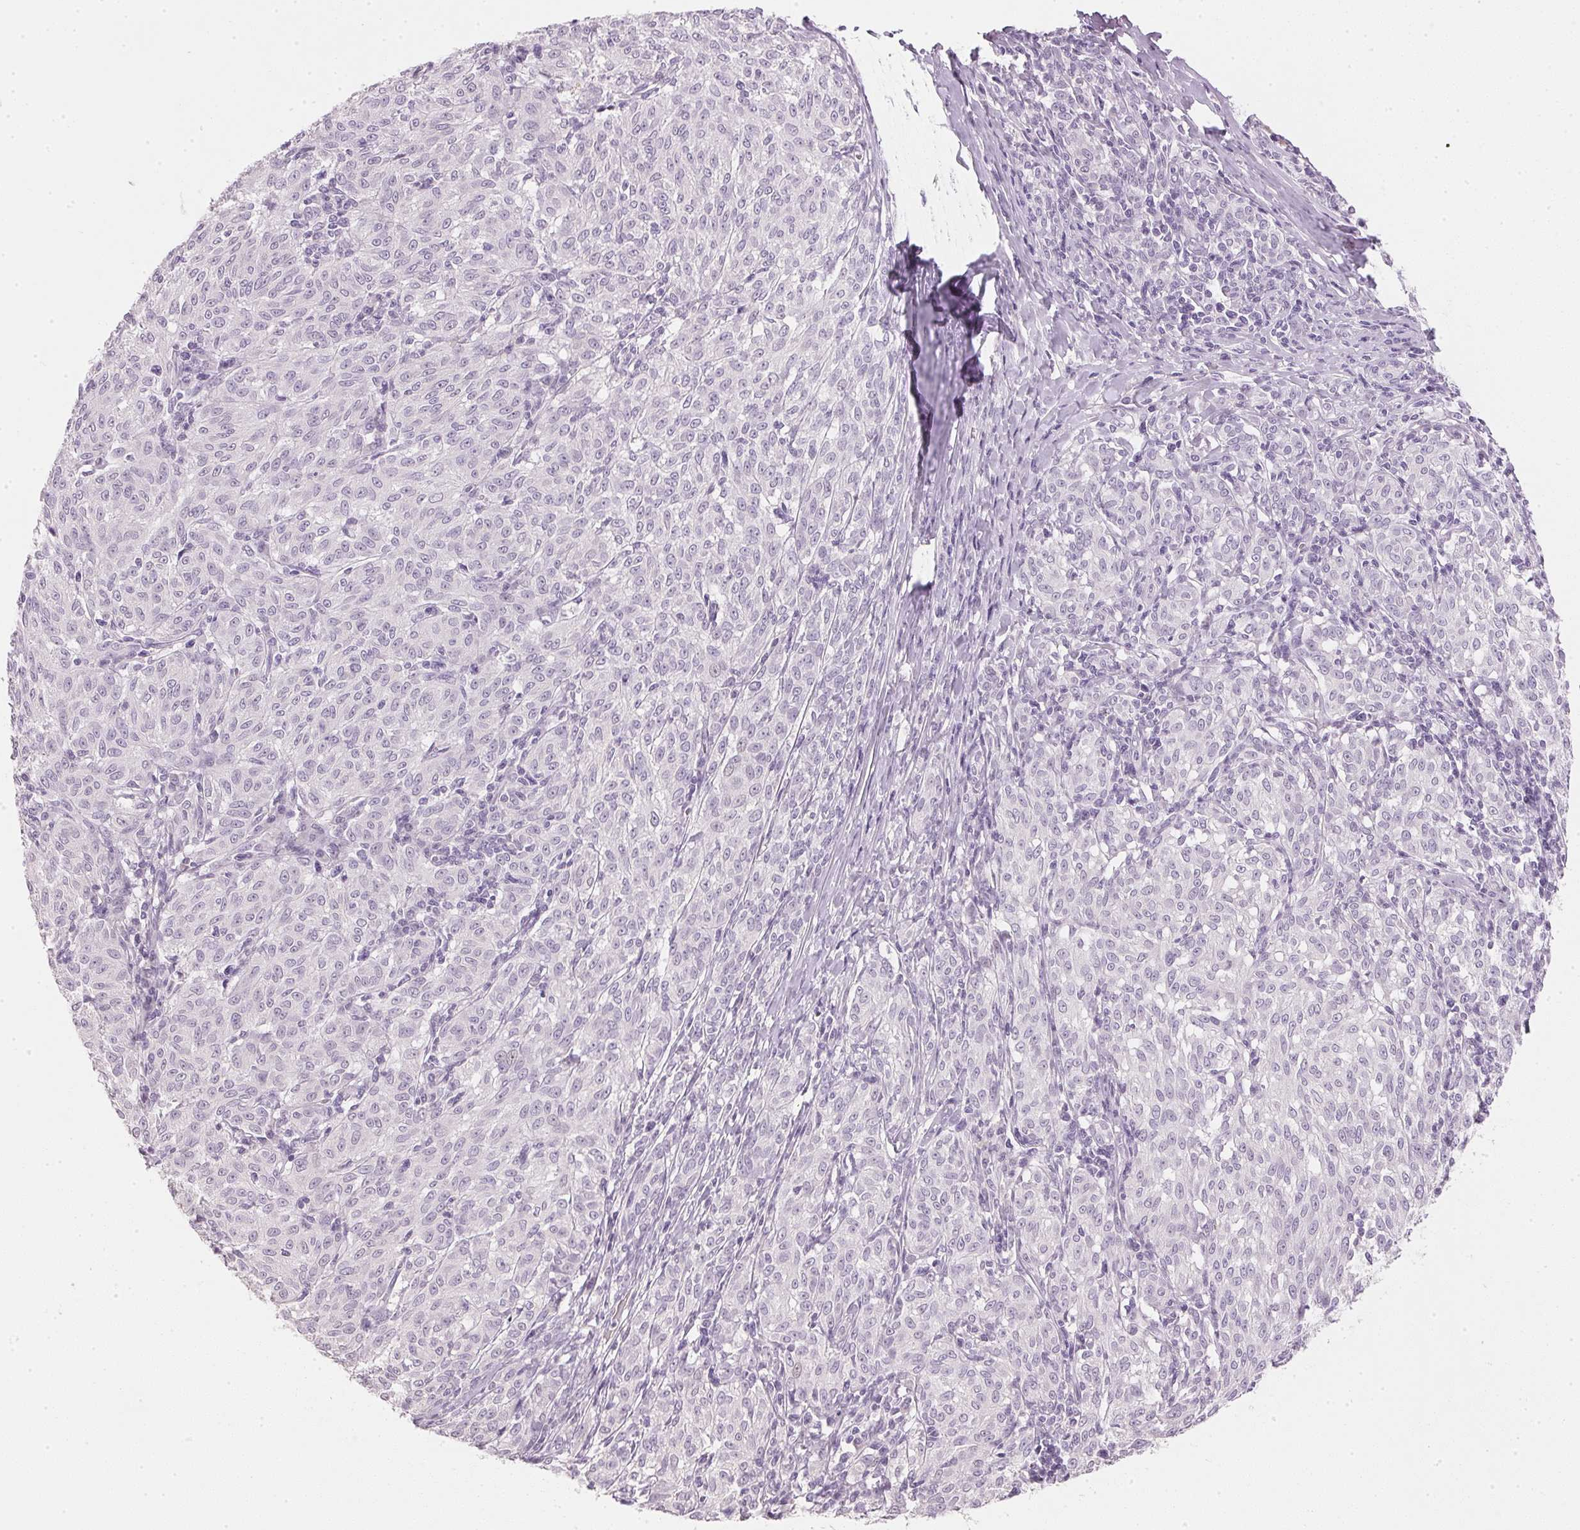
{"staining": {"intensity": "negative", "quantity": "none", "location": "none"}, "tissue": "melanoma", "cell_type": "Tumor cells", "image_type": "cancer", "snomed": [{"axis": "morphology", "description": "Malignant melanoma, NOS"}, {"axis": "topography", "description": "Skin"}], "caption": "Melanoma was stained to show a protein in brown. There is no significant positivity in tumor cells. (IHC, brightfield microscopy, high magnification).", "gene": "IGFBP1", "patient": {"sex": "female", "age": 72}}